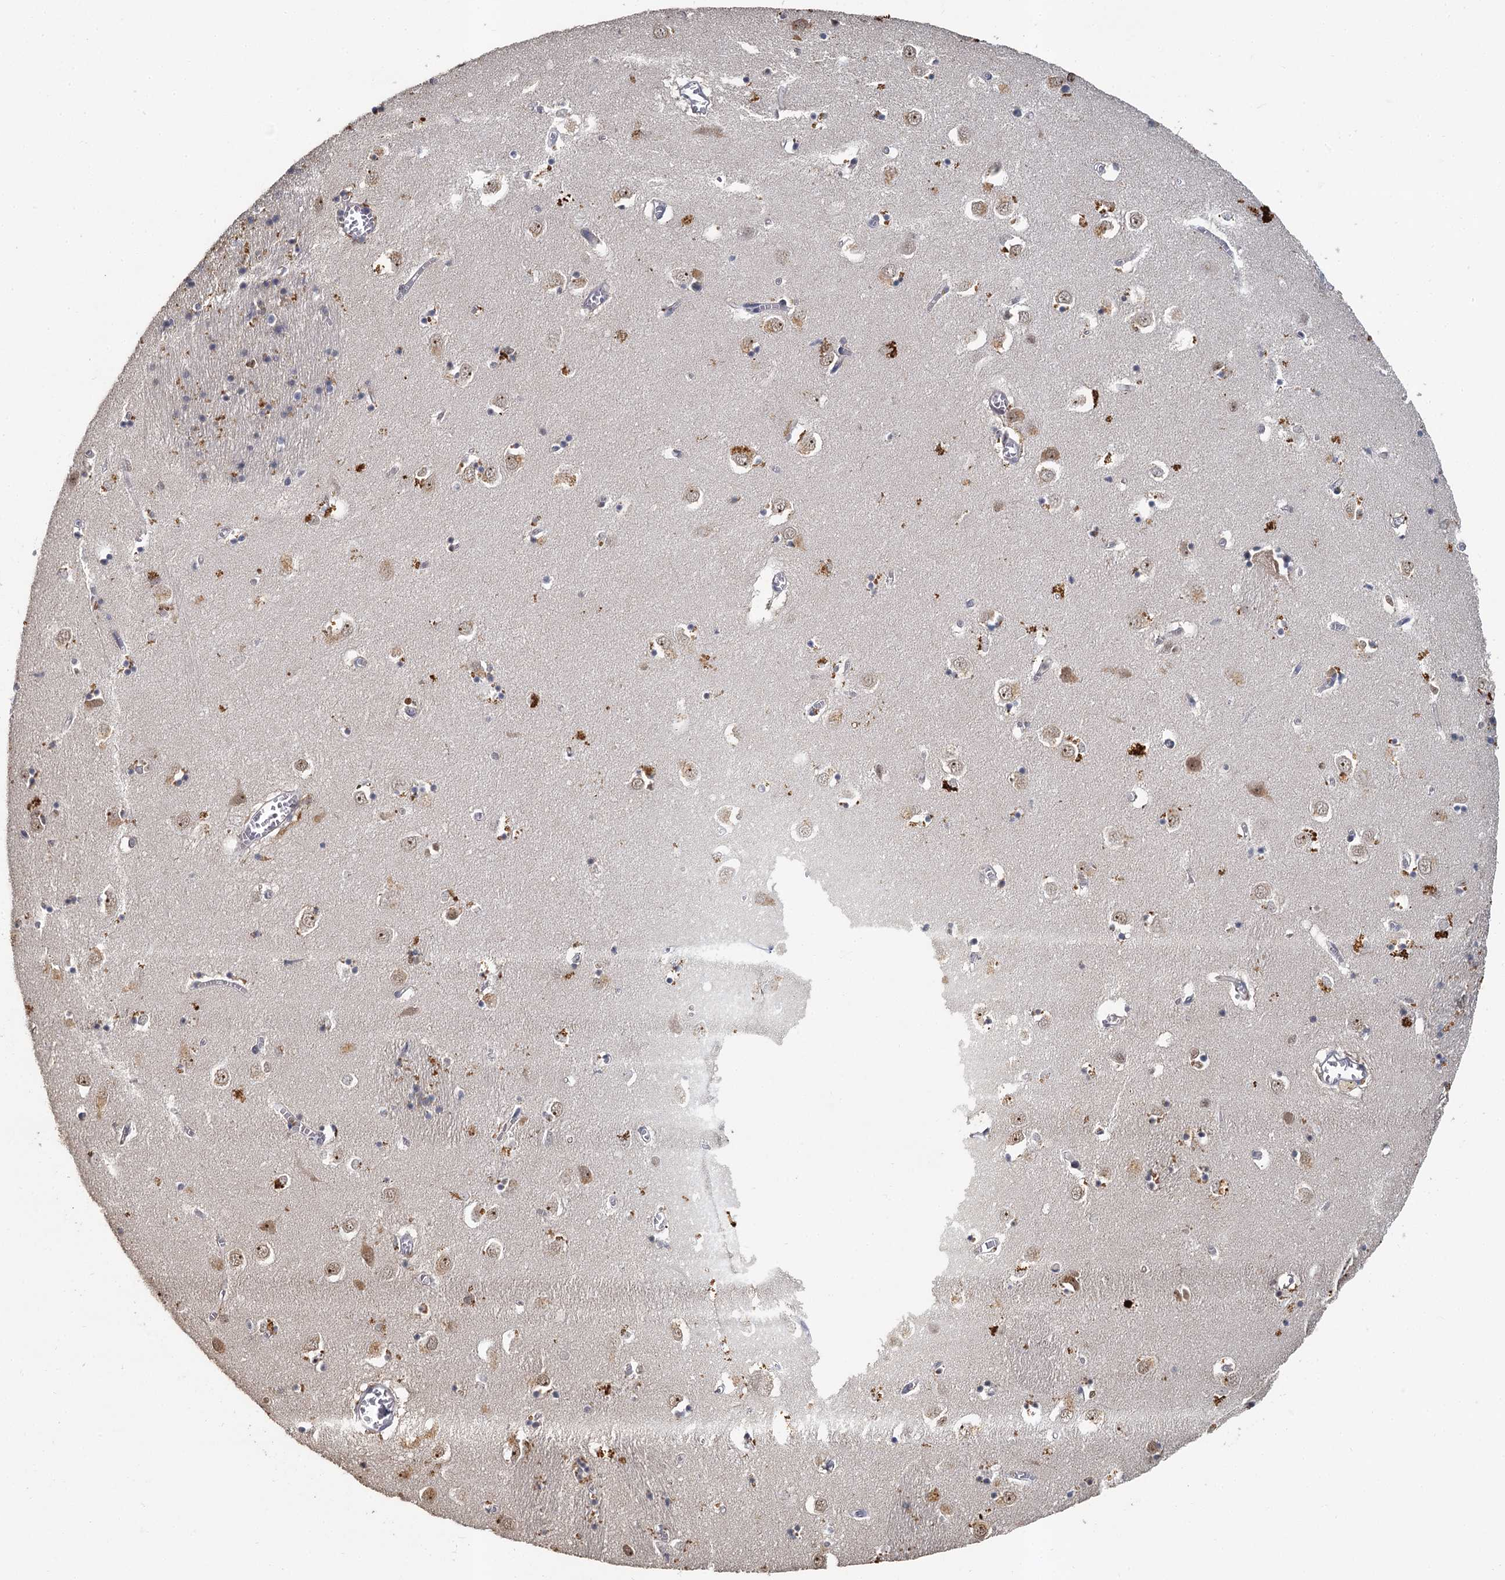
{"staining": {"intensity": "negative", "quantity": "none", "location": "none"}, "tissue": "caudate", "cell_type": "Glial cells", "image_type": "normal", "snomed": [{"axis": "morphology", "description": "Normal tissue, NOS"}, {"axis": "topography", "description": "Lateral ventricle wall"}], "caption": "Glial cells show no significant protein expression in normal caudate.", "gene": "MUCL1", "patient": {"sex": "male", "age": 70}}